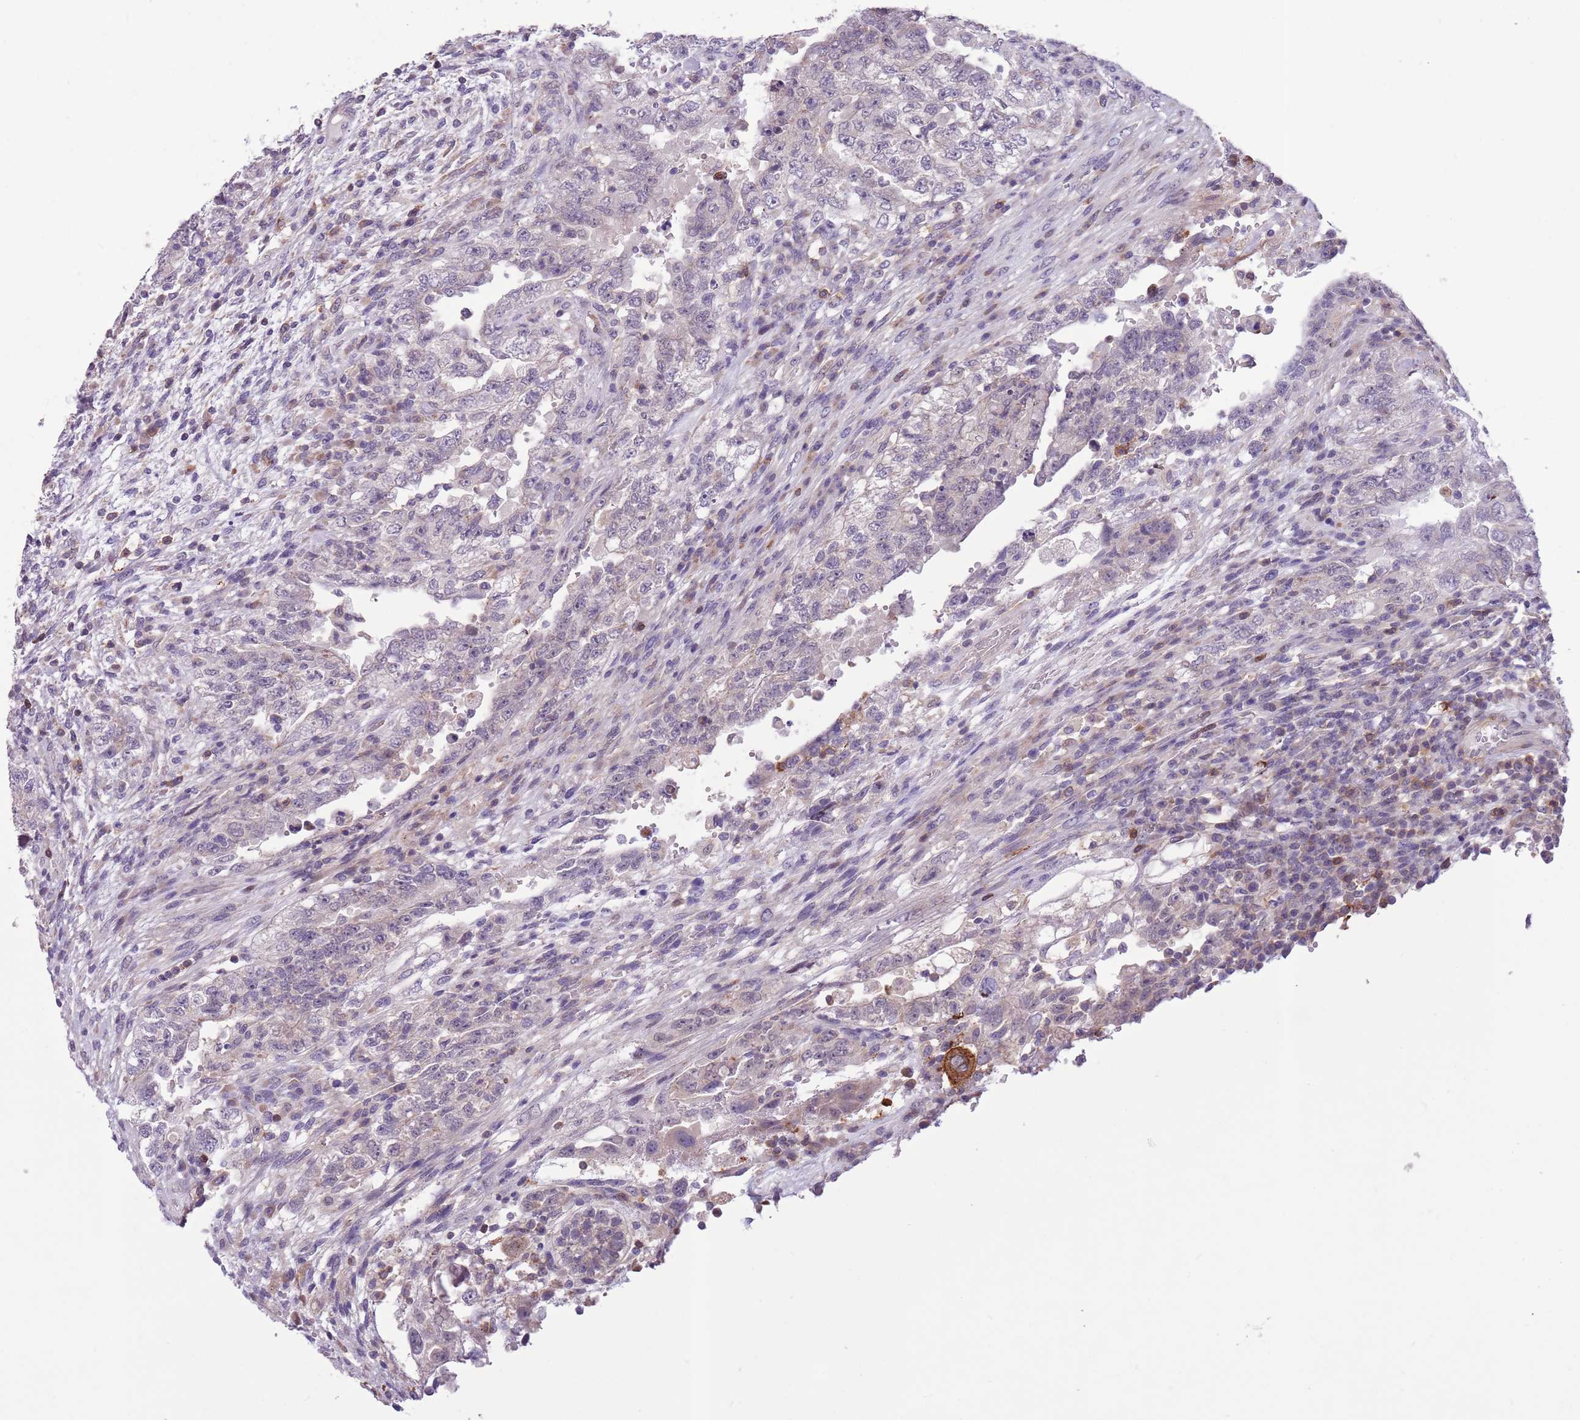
{"staining": {"intensity": "negative", "quantity": "none", "location": "none"}, "tissue": "testis cancer", "cell_type": "Tumor cells", "image_type": "cancer", "snomed": [{"axis": "morphology", "description": "Carcinoma, Embryonal, NOS"}, {"axis": "topography", "description": "Testis"}], "caption": "Immunohistochemistry of human testis embryonal carcinoma demonstrates no staining in tumor cells.", "gene": "JAML", "patient": {"sex": "male", "age": 26}}